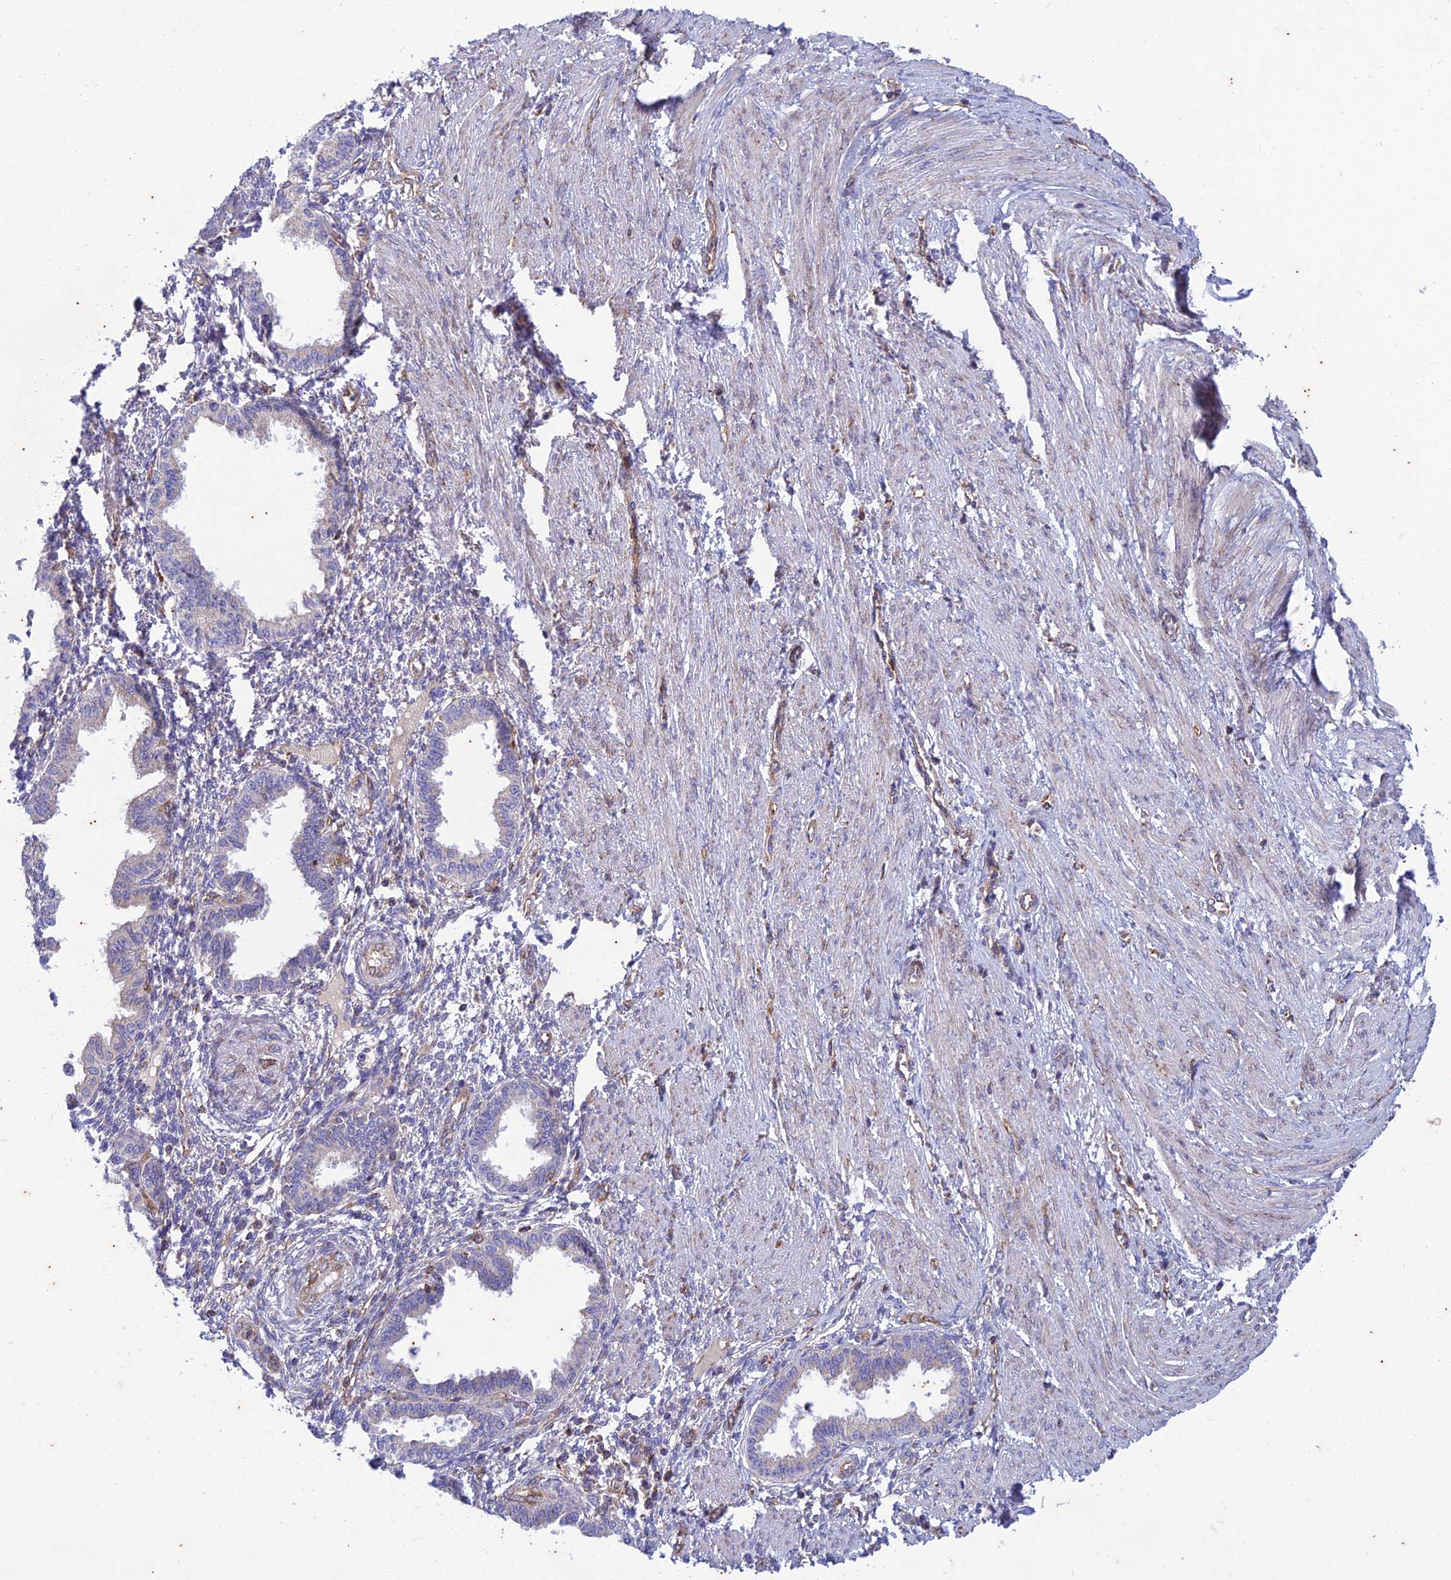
{"staining": {"intensity": "negative", "quantity": "none", "location": "none"}, "tissue": "endometrium", "cell_type": "Cells in endometrial stroma", "image_type": "normal", "snomed": [{"axis": "morphology", "description": "Normal tissue, NOS"}, {"axis": "topography", "description": "Endometrium"}], "caption": "Endometrium was stained to show a protein in brown. There is no significant staining in cells in endometrial stroma. The staining was performed using DAB to visualize the protein expression in brown, while the nuclei were stained in blue with hematoxylin (Magnification: 20x).", "gene": "PIMREG", "patient": {"sex": "female", "age": 33}}